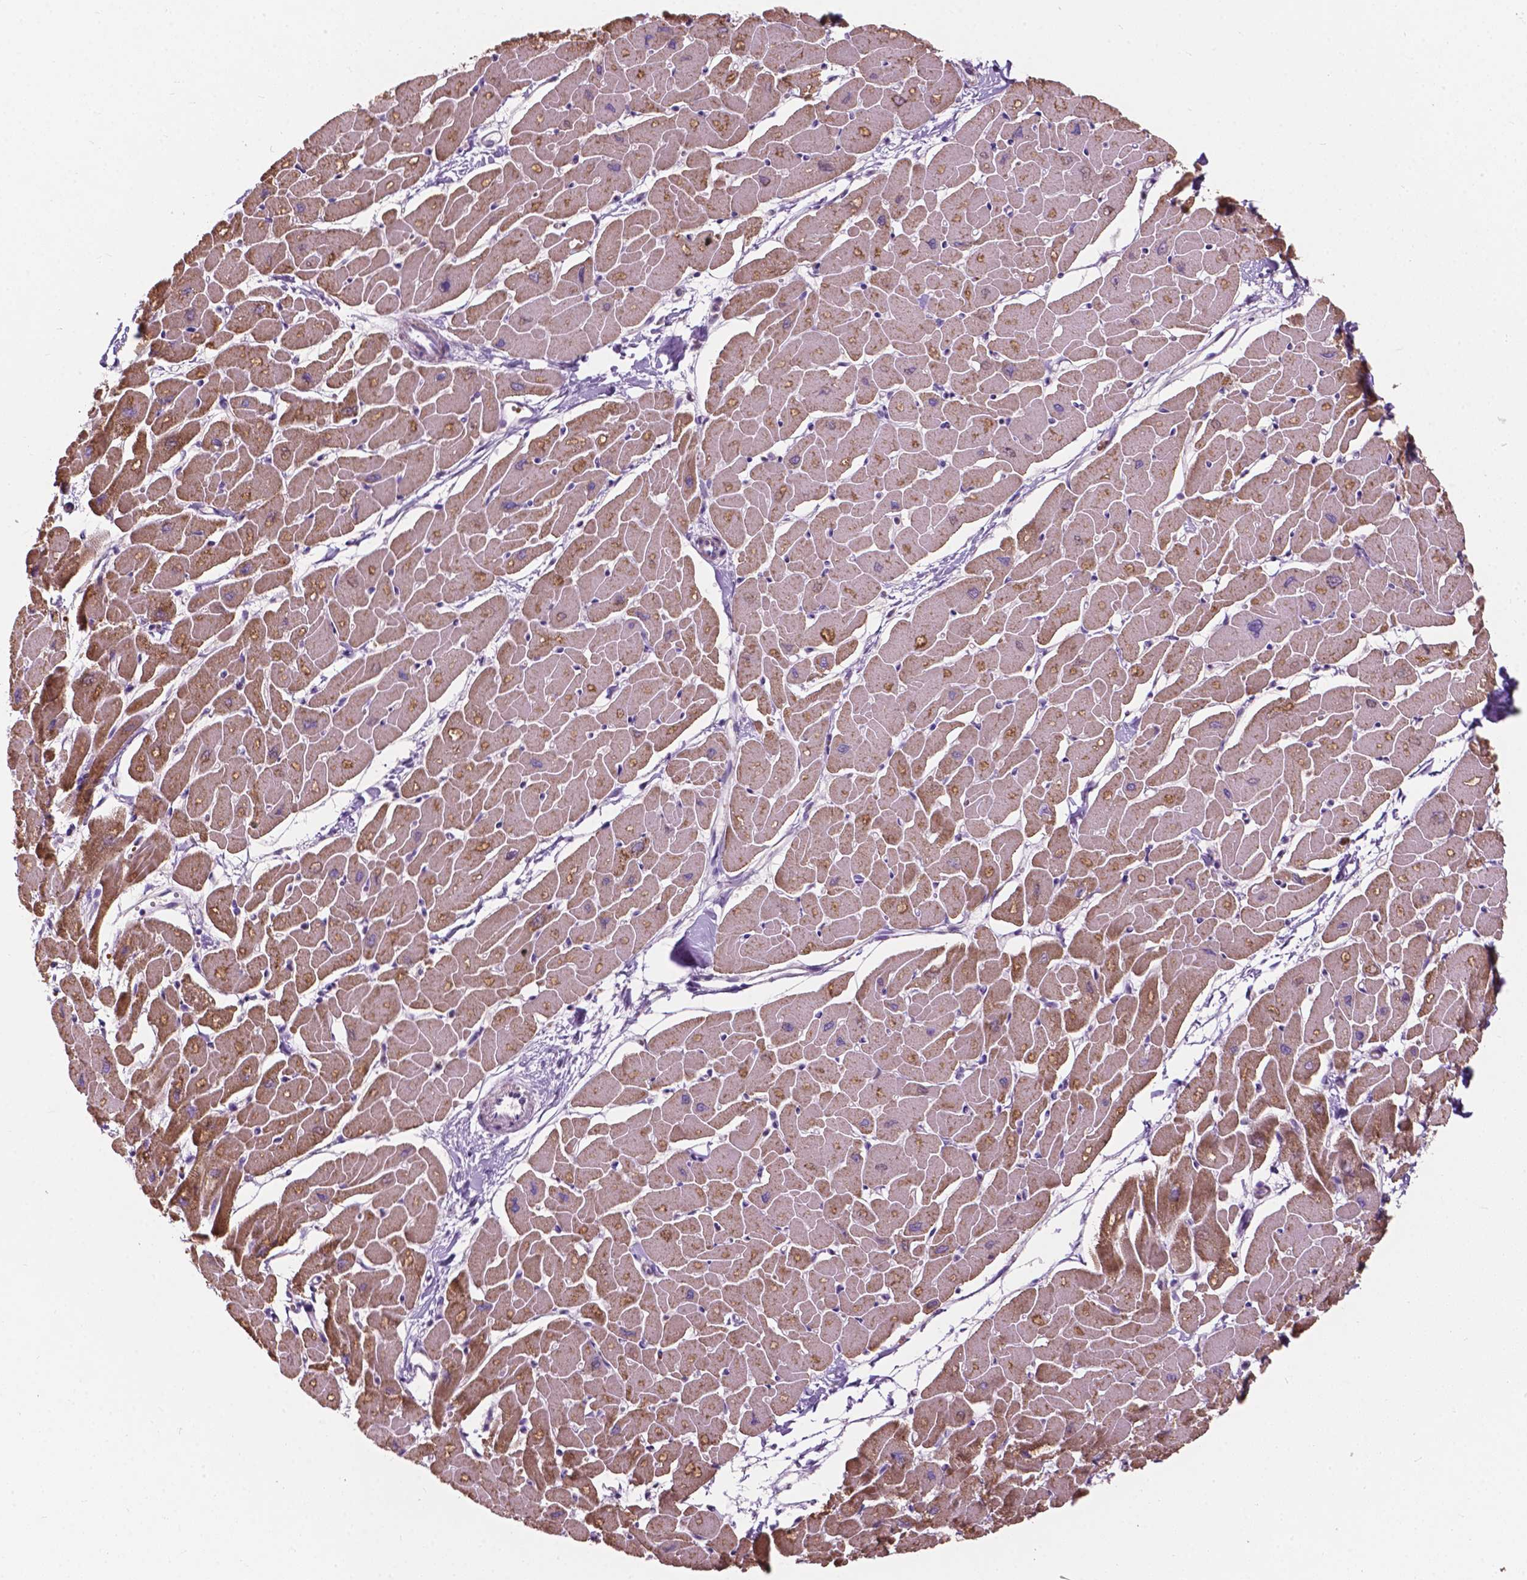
{"staining": {"intensity": "moderate", "quantity": "25%-75%", "location": "cytoplasmic/membranous"}, "tissue": "heart muscle", "cell_type": "Cardiomyocytes", "image_type": "normal", "snomed": [{"axis": "morphology", "description": "Normal tissue, NOS"}, {"axis": "topography", "description": "Heart"}], "caption": "Protein staining exhibits moderate cytoplasmic/membranous staining in about 25%-75% of cardiomyocytes in normal heart muscle.", "gene": "NDUFS1", "patient": {"sex": "male", "age": 57}}